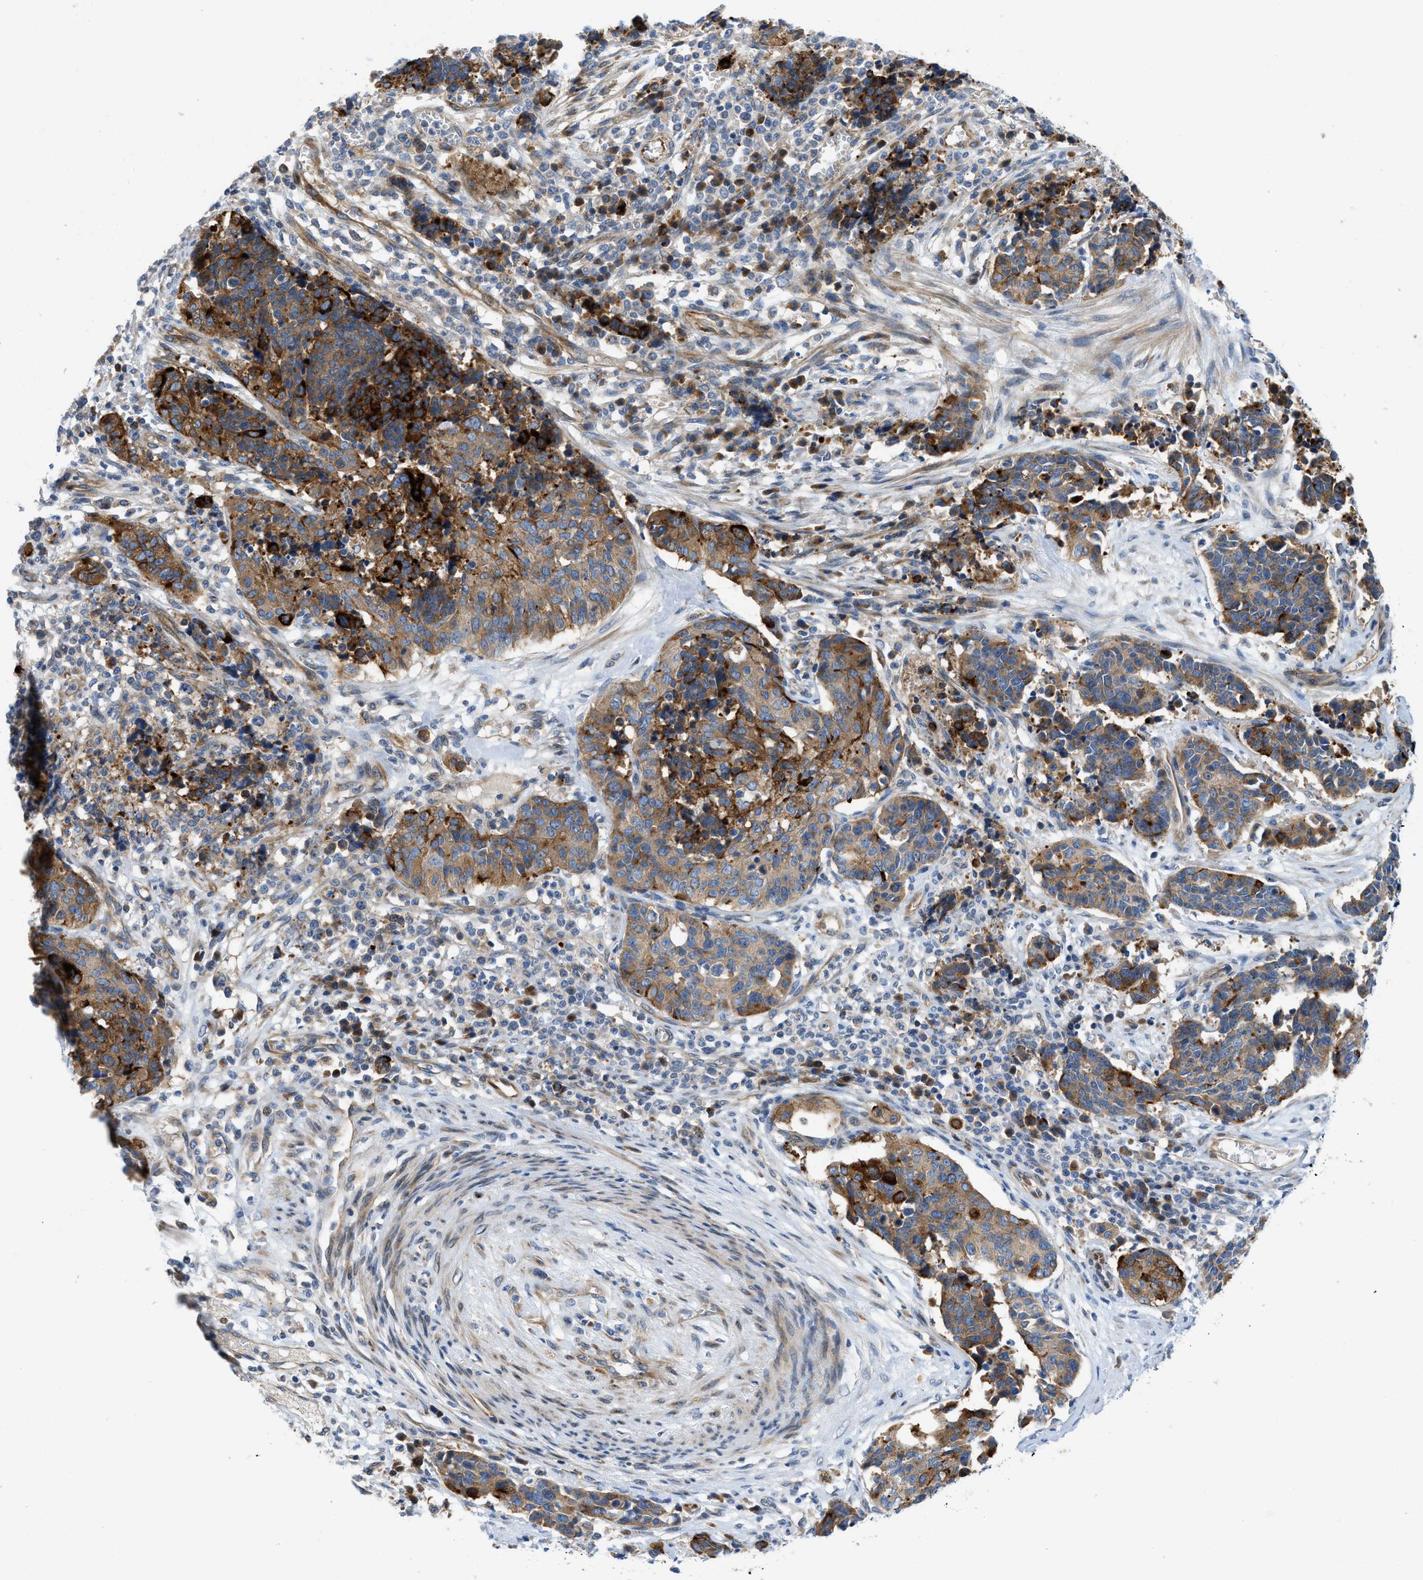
{"staining": {"intensity": "strong", "quantity": ">75%", "location": "cytoplasmic/membranous"}, "tissue": "cervical cancer", "cell_type": "Tumor cells", "image_type": "cancer", "snomed": [{"axis": "morphology", "description": "Squamous cell carcinoma, NOS"}, {"axis": "topography", "description": "Cervix"}], "caption": "Immunohistochemistry (IHC) of cervical cancer (squamous cell carcinoma) demonstrates high levels of strong cytoplasmic/membranous positivity in approximately >75% of tumor cells.", "gene": "TMEM248", "patient": {"sex": "female", "age": 35}}